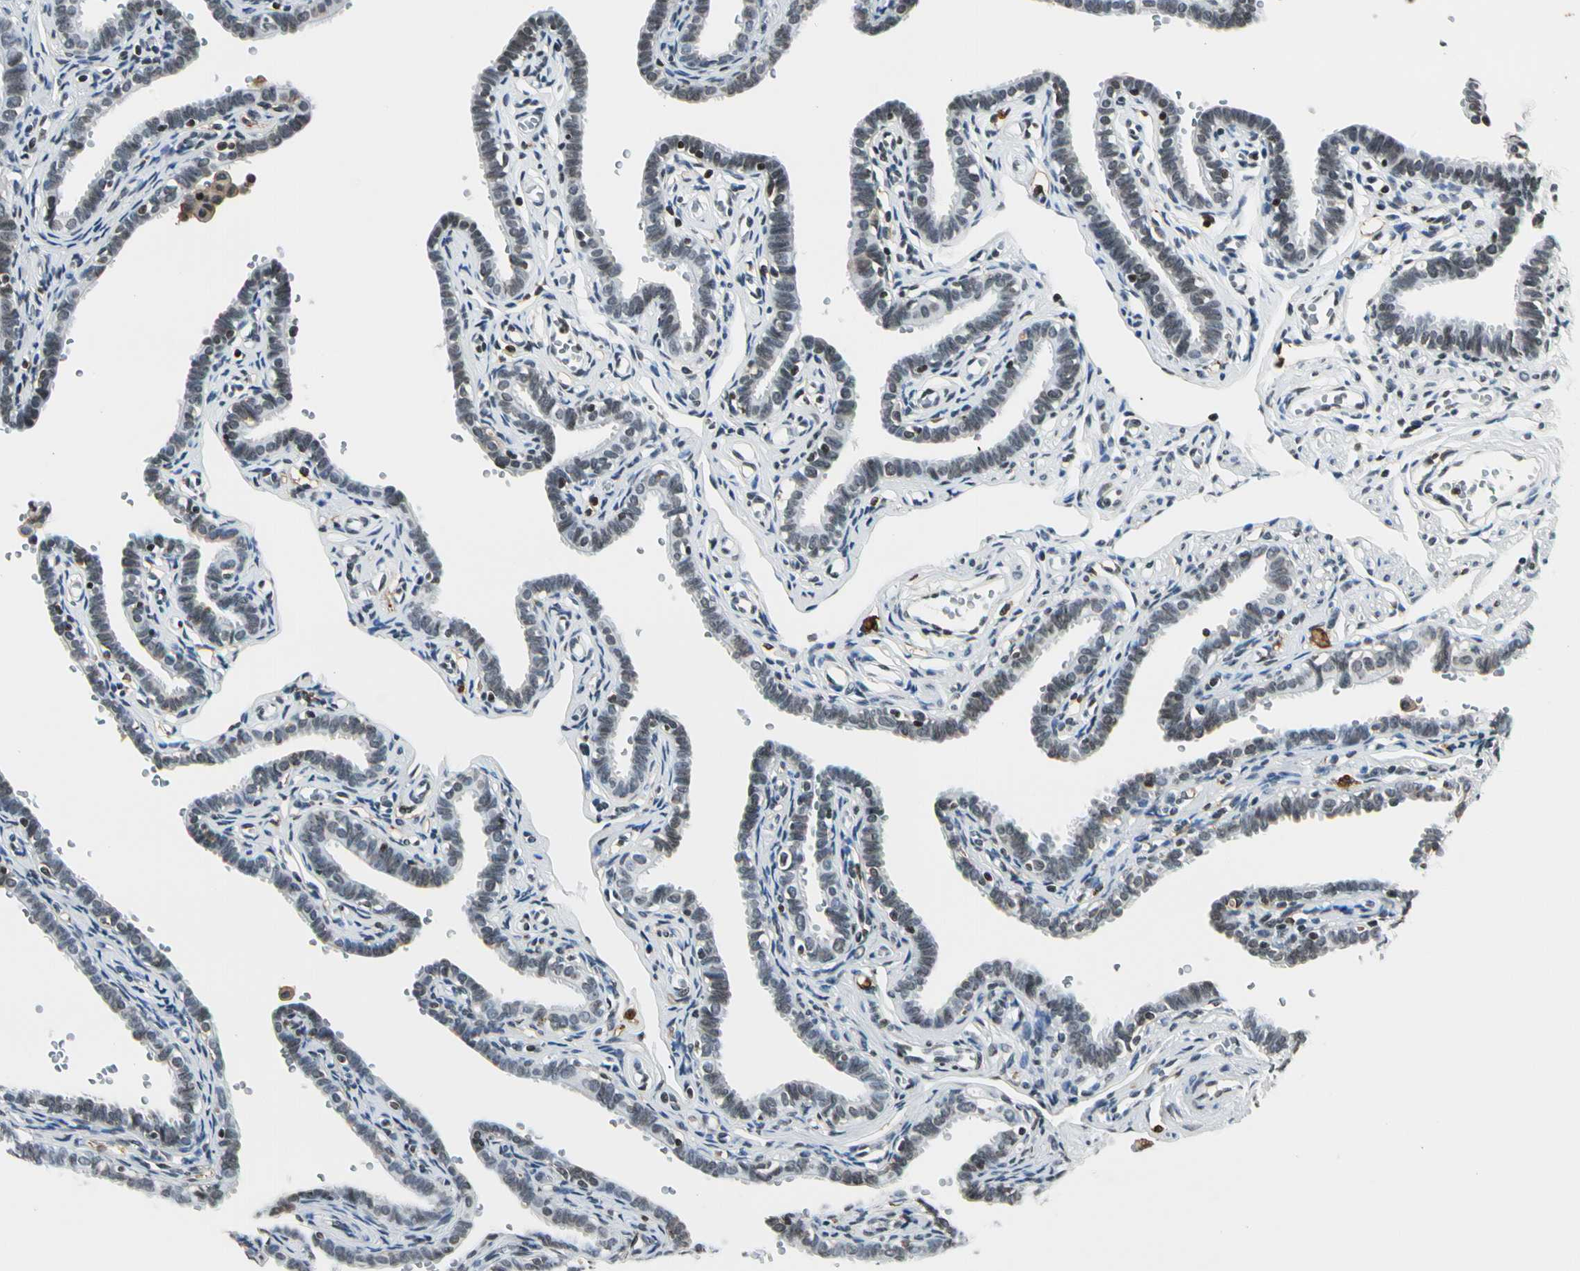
{"staining": {"intensity": "weak", "quantity": "25%-75%", "location": "nuclear"}, "tissue": "fallopian tube", "cell_type": "Glandular cells", "image_type": "normal", "snomed": [{"axis": "morphology", "description": "Normal tissue, NOS"}, {"axis": "topography", "description": "Fallopian tube"}], "caption": "Normal fallopian tube shows weak nuclear positivity in approximately 25%-75% of glandular cells, visualized by immunohistochemistry.", "gene": "FER", "patient": {"sex": "female", "age": 35}}